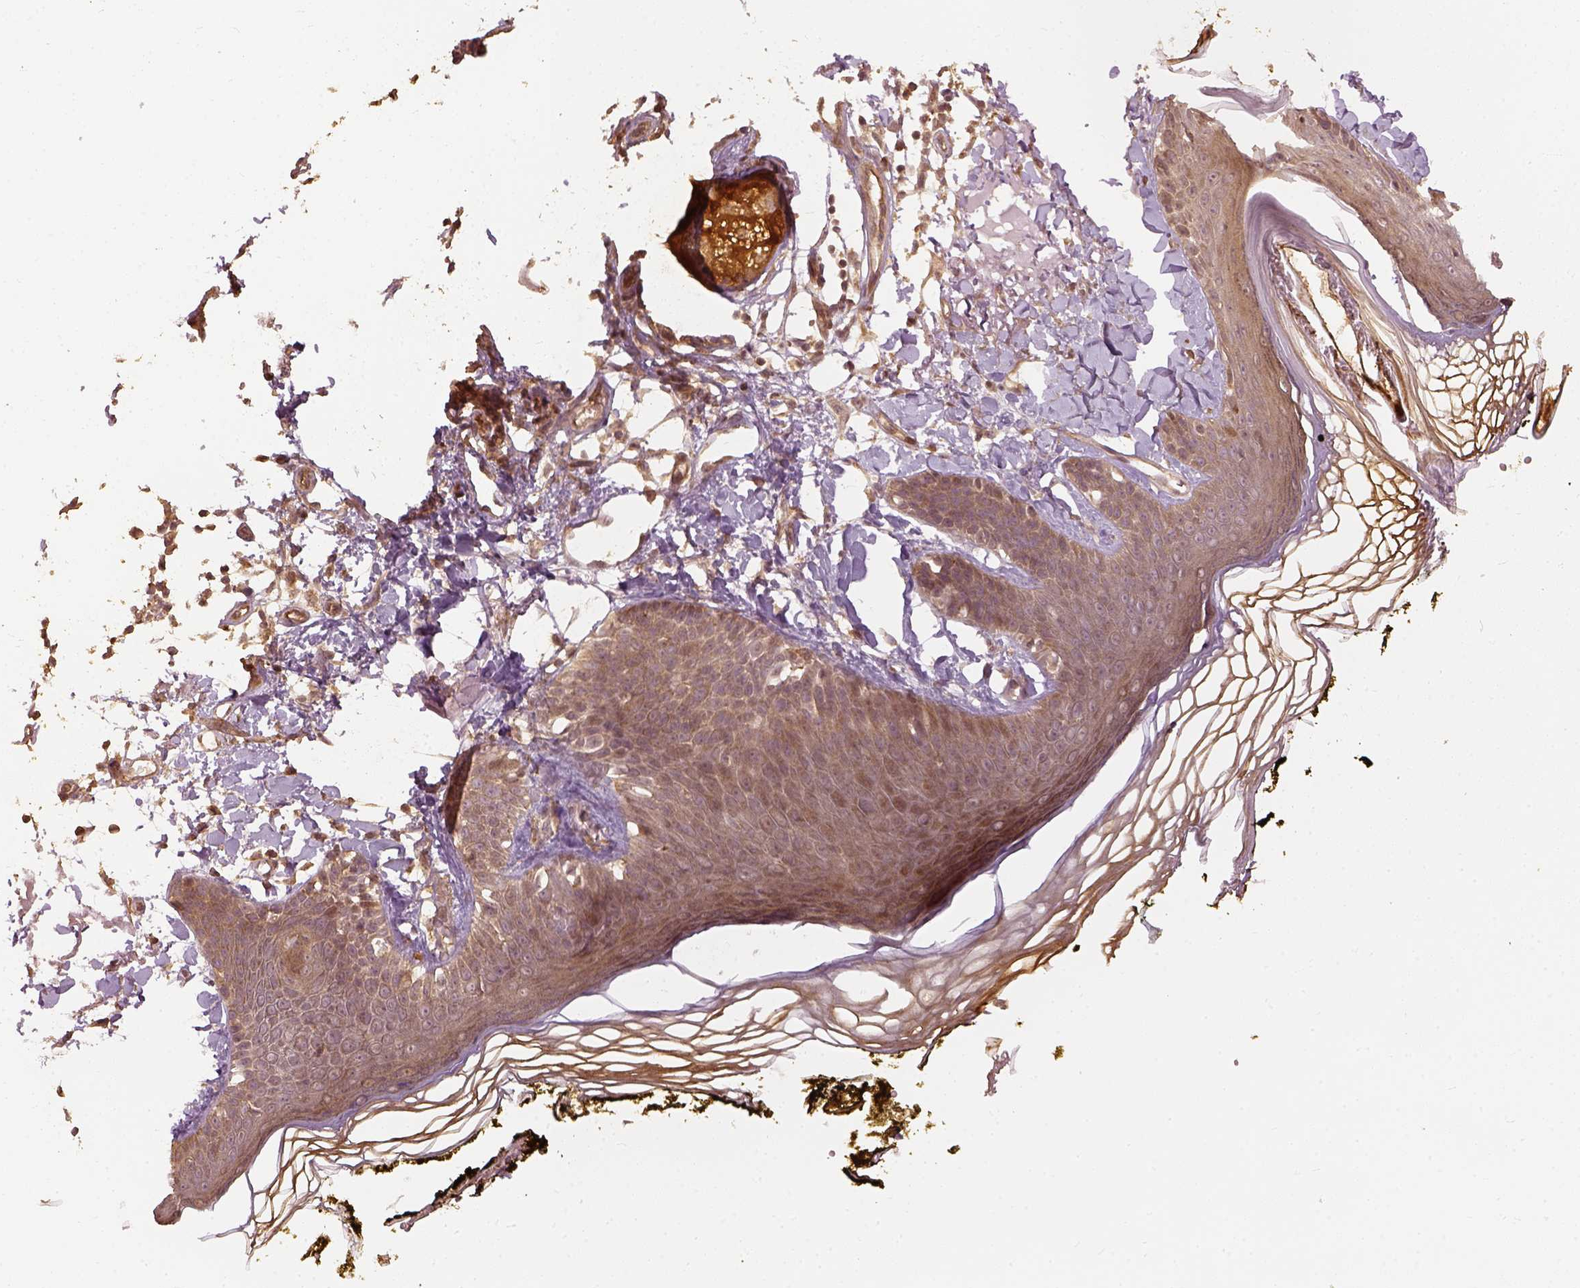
{"staining": {"intensity": "moderate", "quantity": ">75%", "location": "cytoplasmic/membranous"}, "tissue": "skin", "cell_type": "Fibroblasts", "image_type": "normal", "snomed": [{"axis": "morphology", "description": "Normal tissue, NOS"}, {"axis": "topography", "description": "Skin"}], "caption": "Immunohistochemical staining of normal skin shows moderate cytoplasmic/membranous protein staining in about >75% of fibroblasts. The protein of interest is stained brown, and the nuclei are stained in blue (DAB (3,3'-diaminobenzidine) IHC with brightfield microscopy, high magnification).", "gene": "VEGFA", "patient": {"sex": "male", "age": 76}}